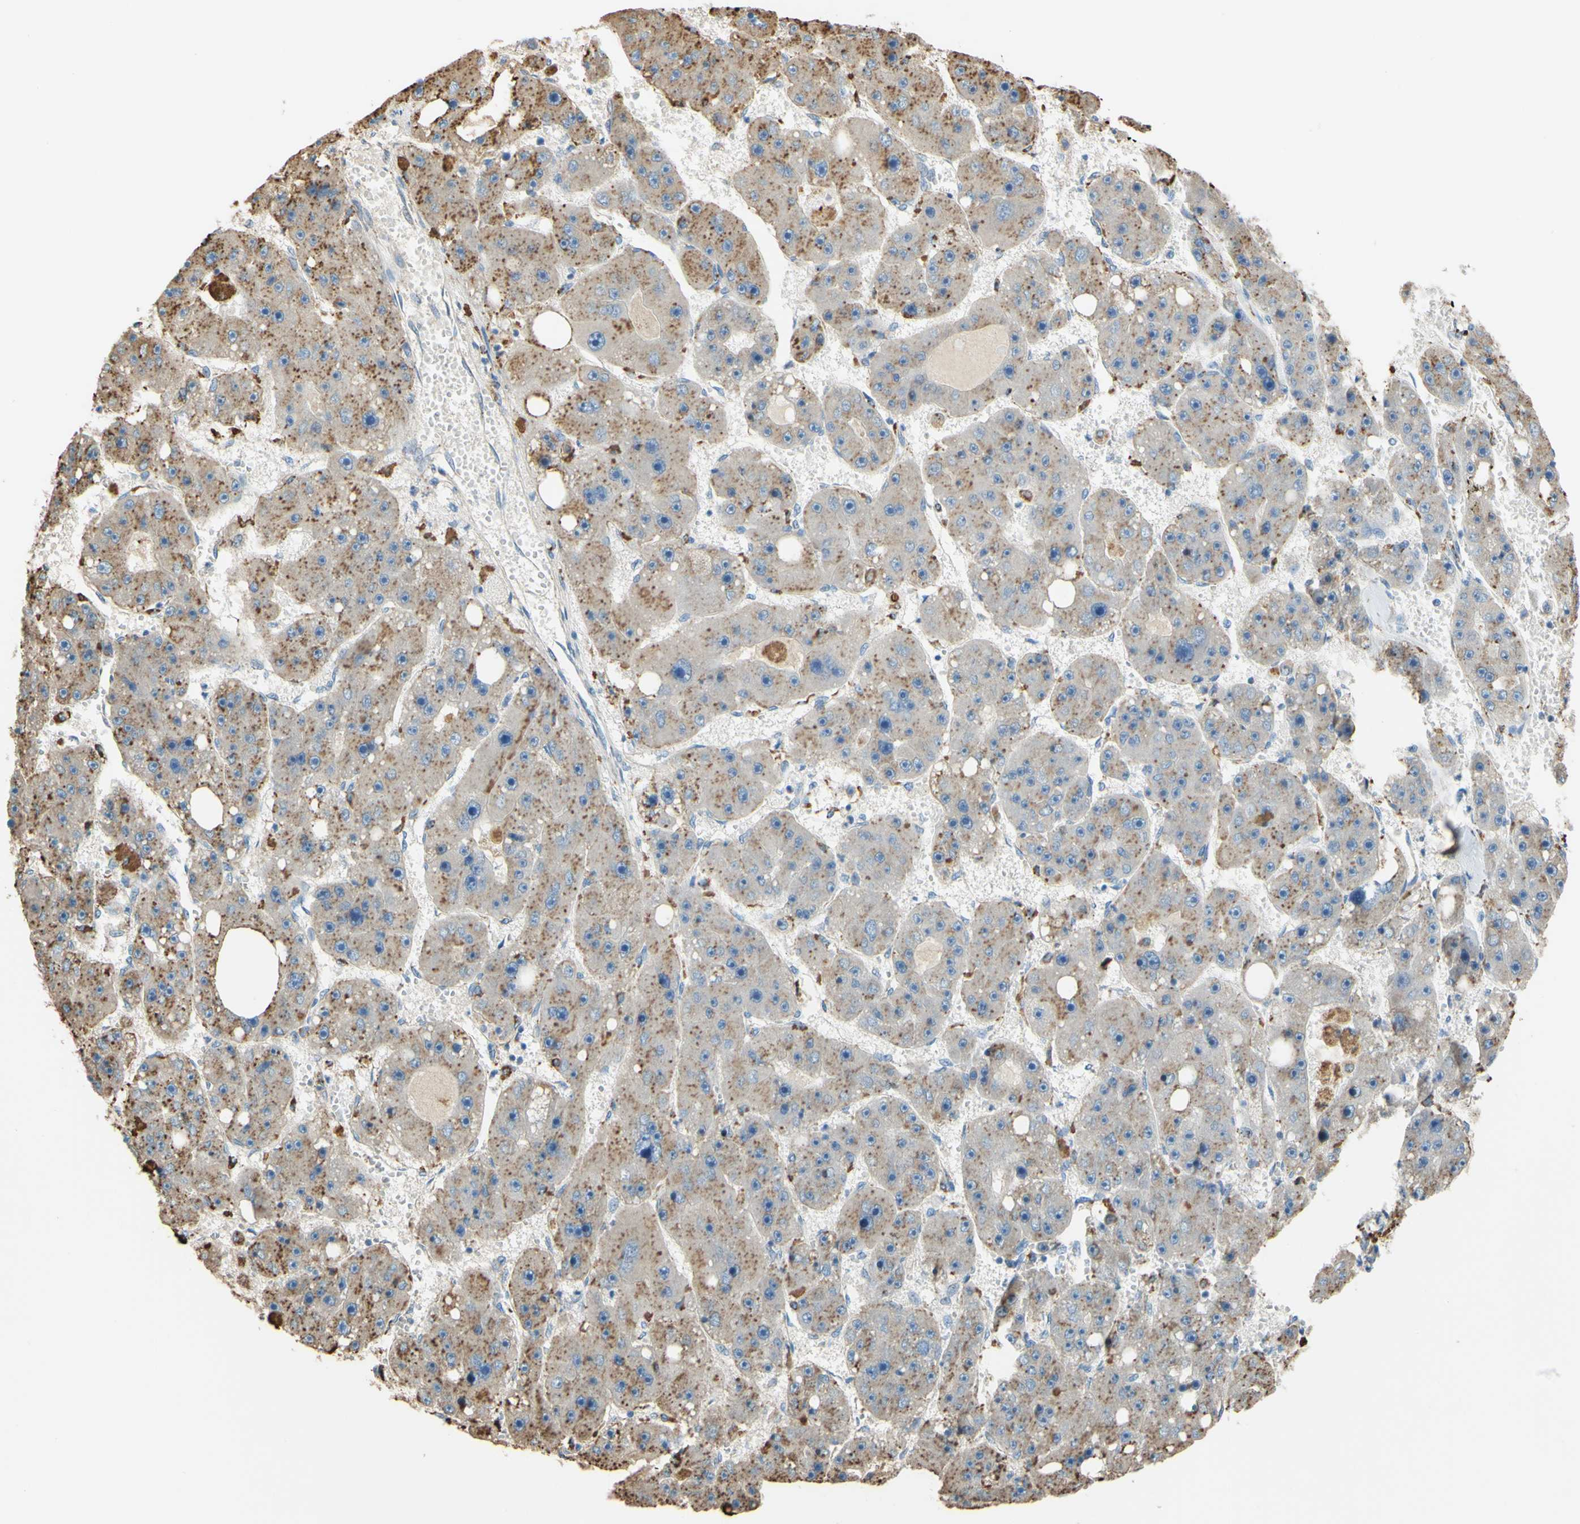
{"staining": {"intensity": "moderate", "quantity": ">75%", "location": "cytoplasmic/membranous"}, "tissue": "liver cancer", "cell_type": "Tumor cells", "image_type": "cancer", "snomed": [{"axis": "morphology", "description": "Carcinoma, Hepatocellular, NOS"}, {"axis": "topography", "description": "Liver"}], "caption": "A brown stain highlights moderate cytoplasmic/membranous expression of a protein in human liver cancer (hepatocellular carcinoma) tumor cells.", "gene": "CTSD", "patient": {"sex": "female", "age": 61}}